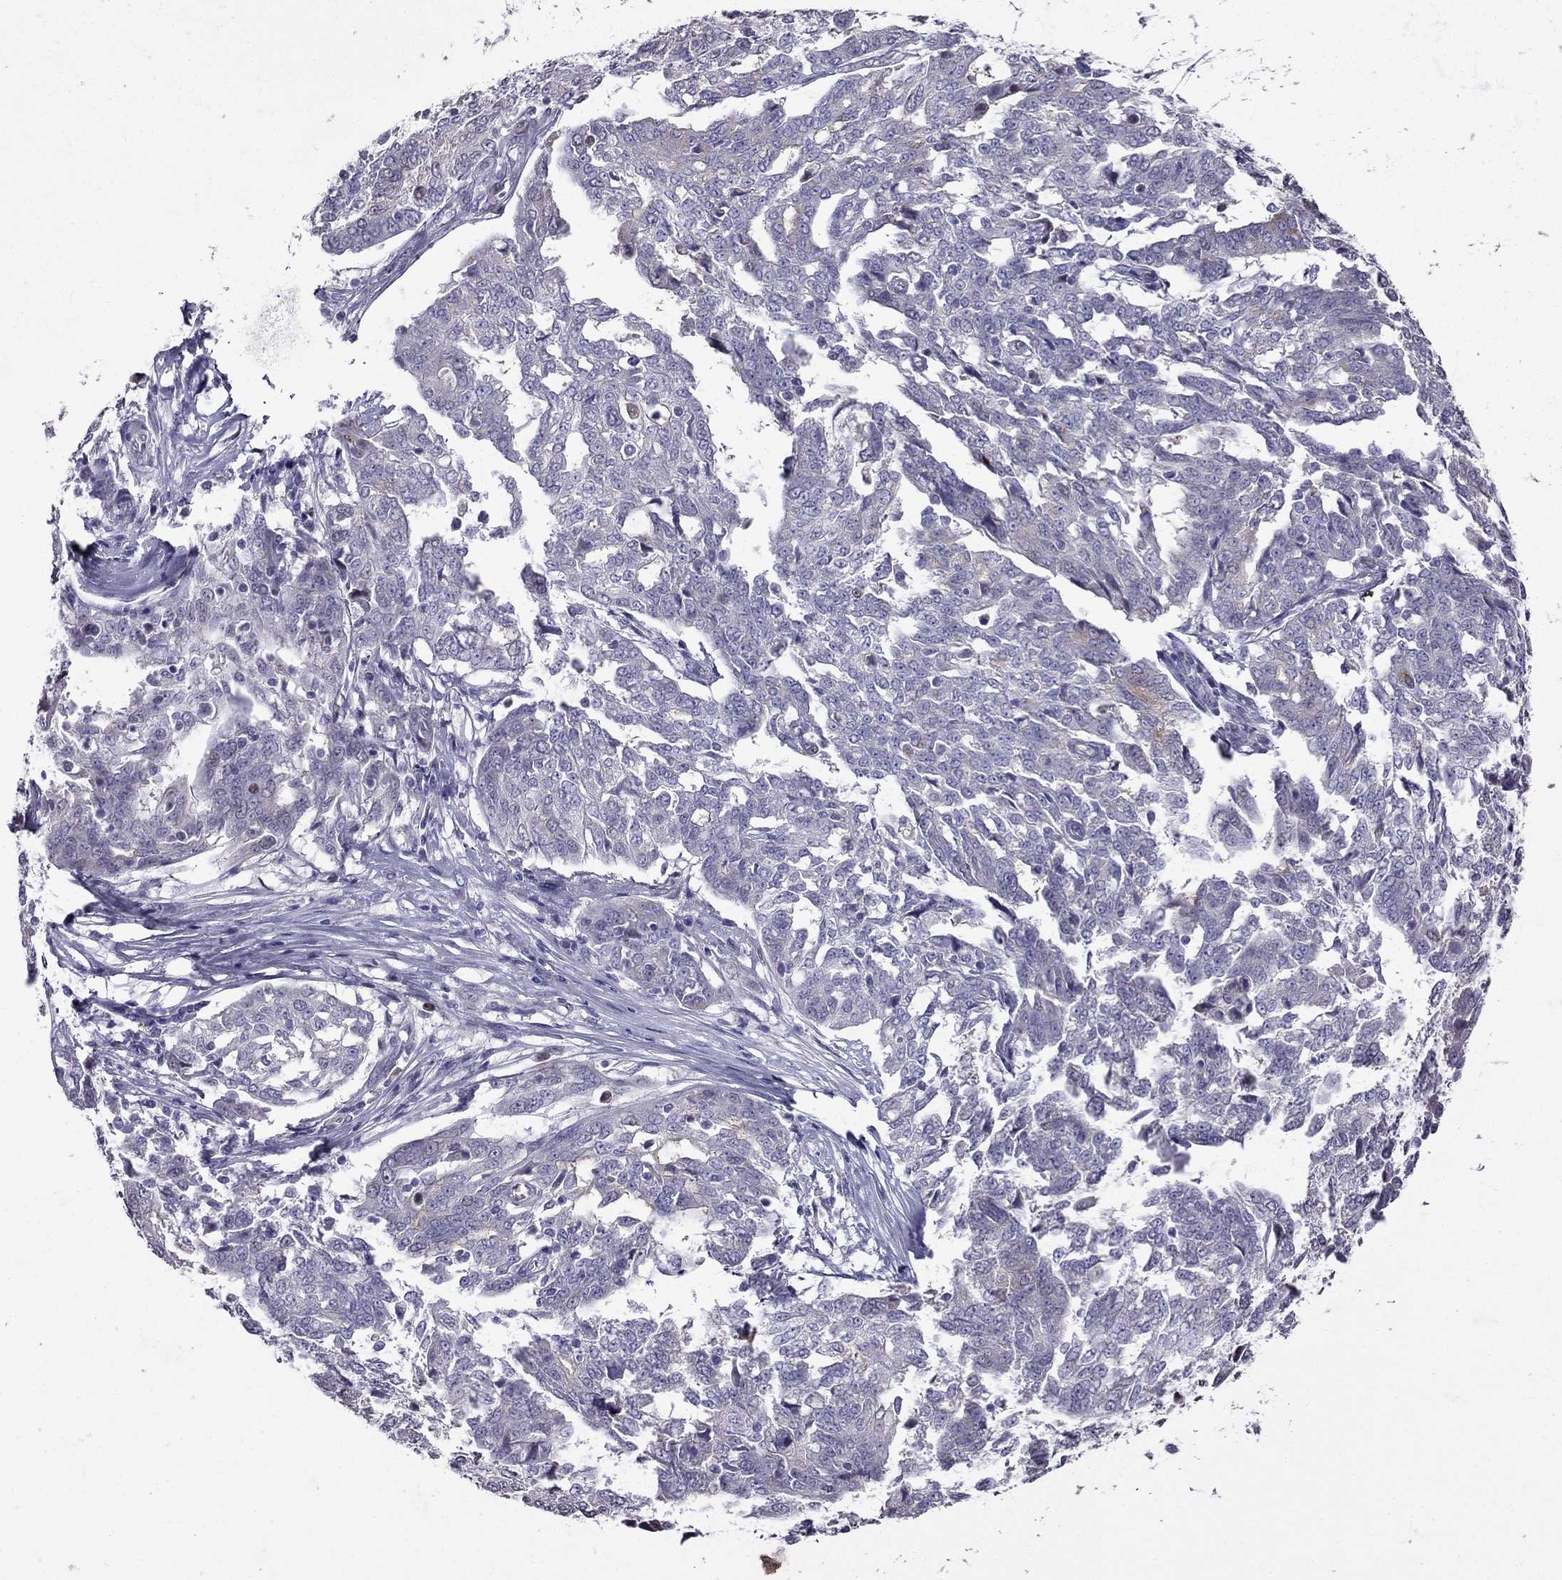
{"staining": {"intensity": "negative", "quantity": "none", "location": "none"}, "tissue": "ovarian cancer", "cell_type": "Tumor cells", "image_type": "cancer", "snomed": [{"axis": "morphology", "description": "Cystadenocarcinoma, serous, NOS"}, {"axis": "topography", "description": "Ovary"}], "caption": "Tumor cells show no significant staining in ovarian serous cystadenocarcinoma.", "gene": "UHRF1", "patient": {"sex": "female", "age": 67}}